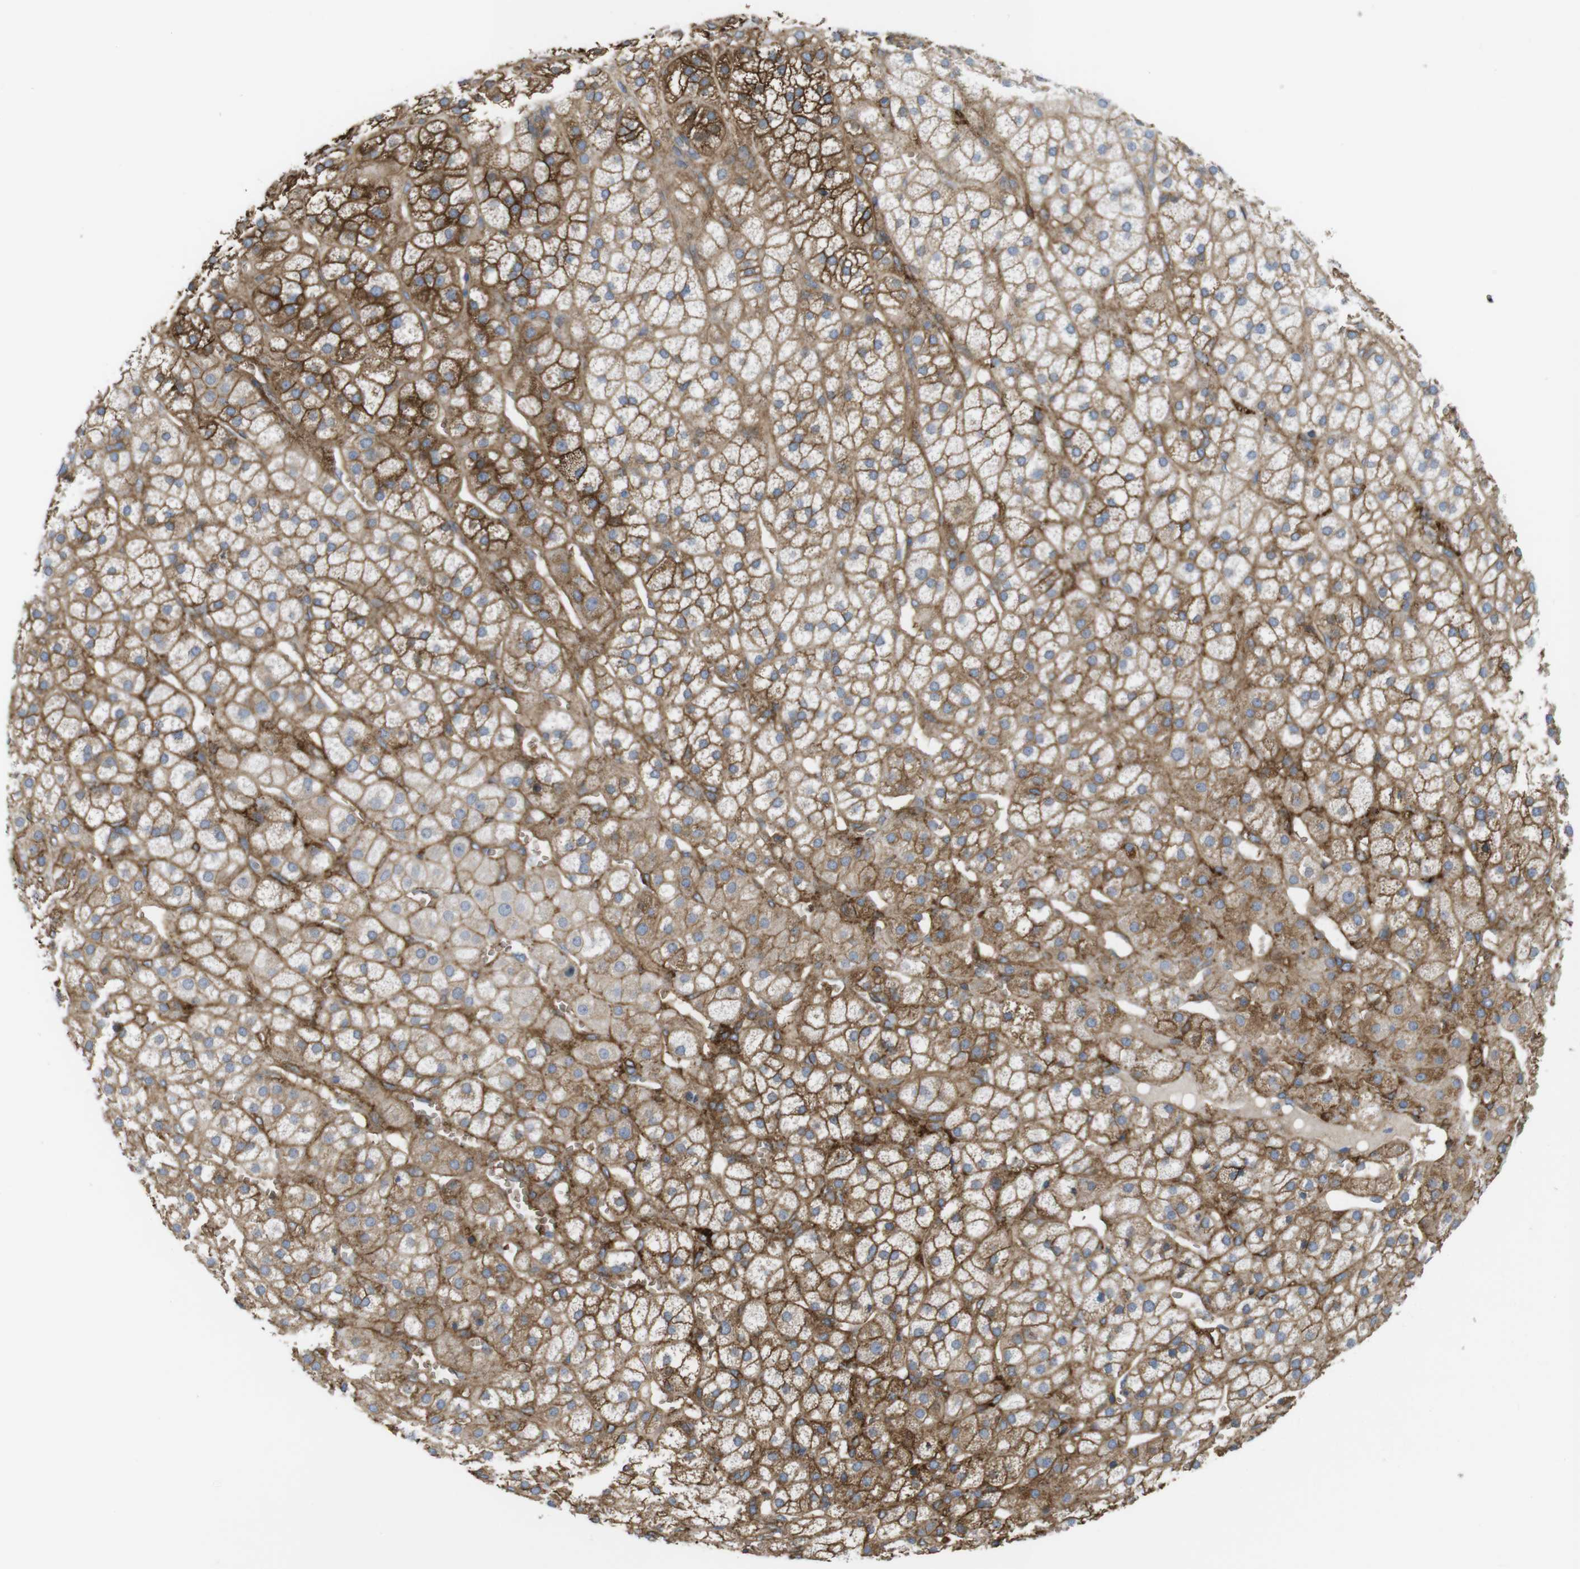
{"staining": {"intensity": "moderate", "quantity": ">75%", "location": "cytoplasmic/membranous"}, "tissue": "adrenal gland", "cell_type": "Glandular cells", "image_type": "normal", "snomed": [{"axis": "morphology", "description": "Normal tissue, NOS"}, {"axis": "topography", "description": "Adrenal gland"}], "caption": "DAB immunohistochemical staining of normal adrenal gland reveals moderate cytoplasmic/membranous protein positivity in approximately >75% of glandular cells. Nuclei are stained in blue.", "gene": "CYBRD1", "patient": {"sex": "male", "age": 56}}